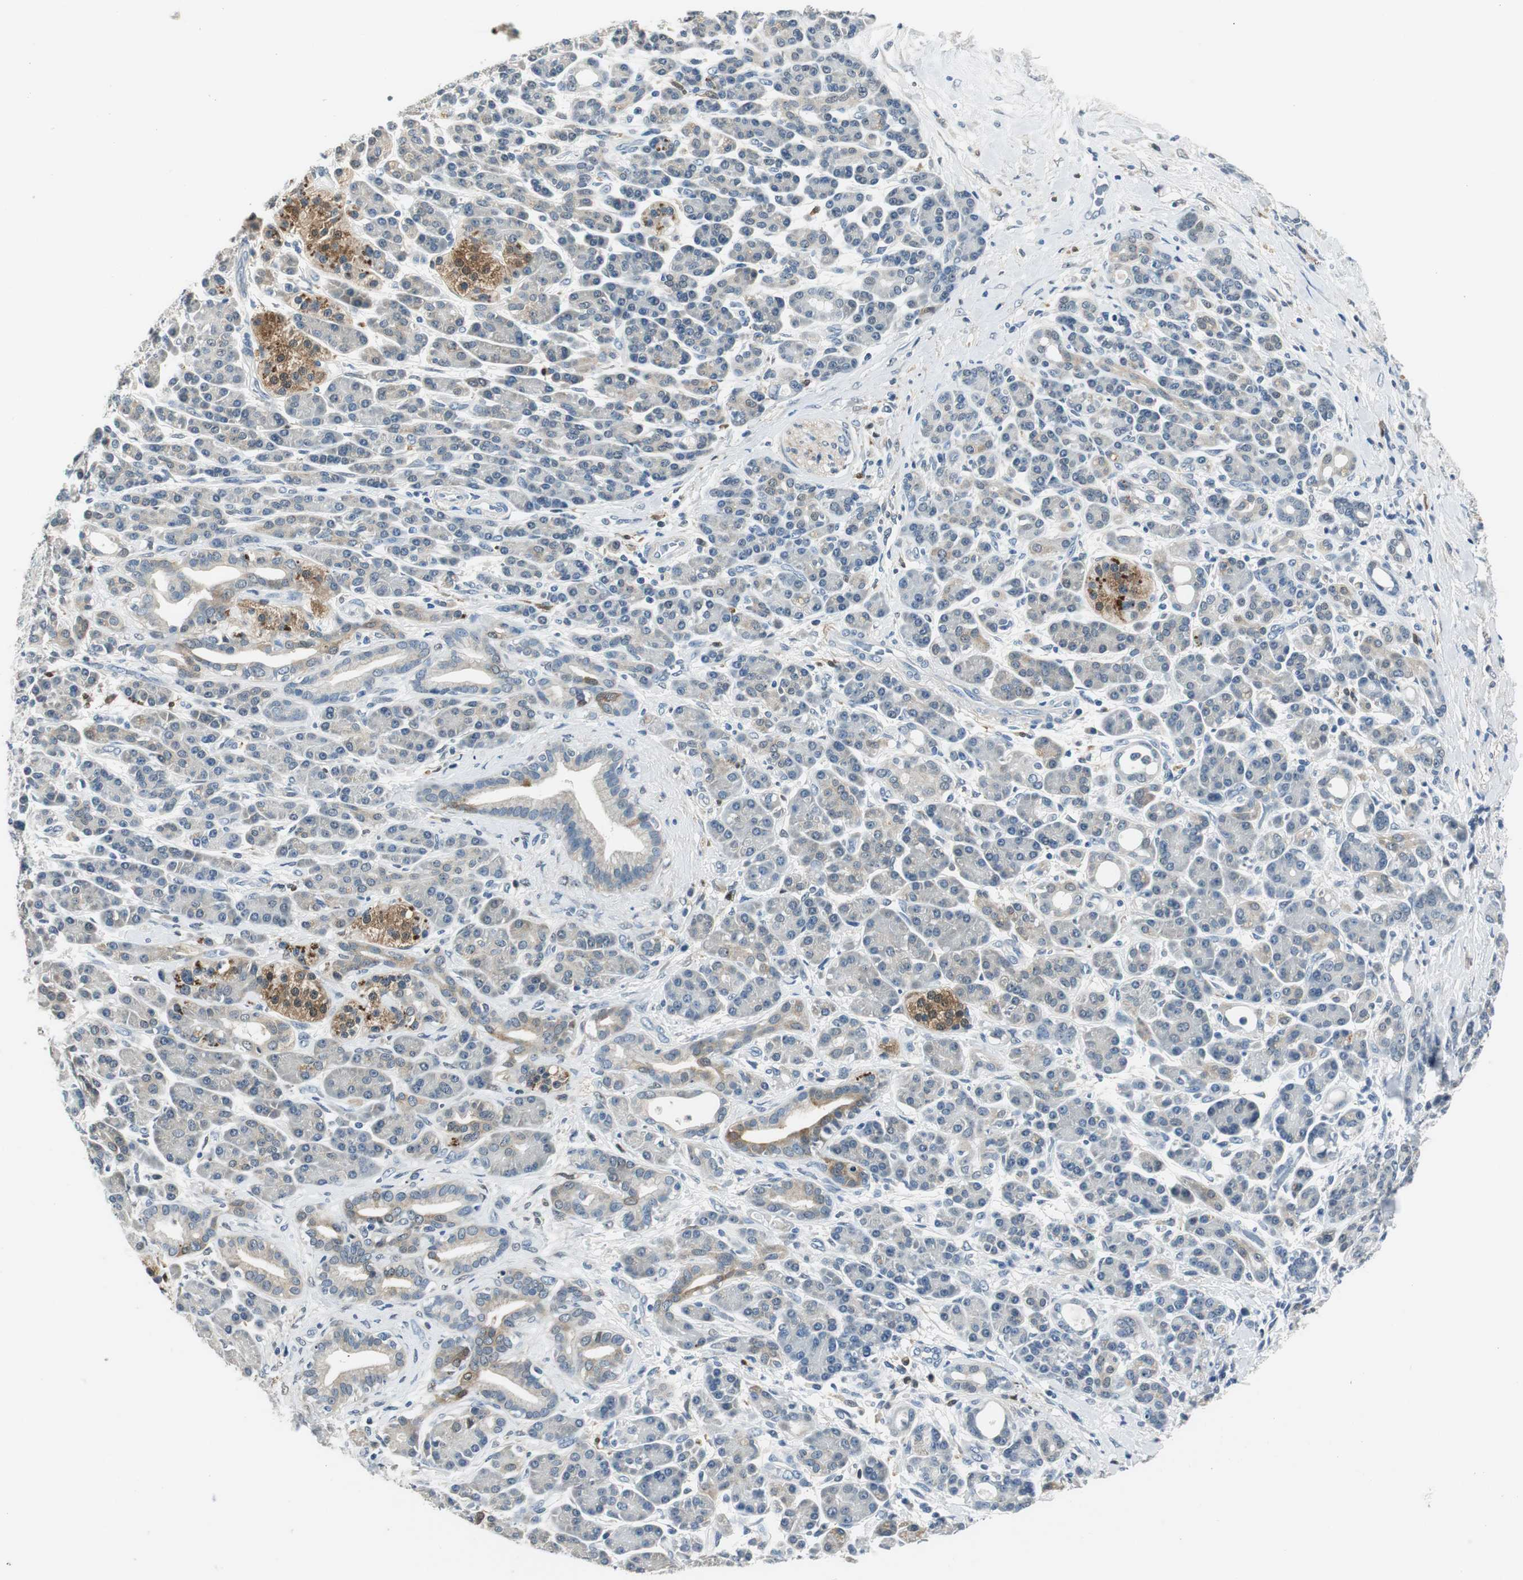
{"staining": {"intensity": "weak", "quantity": "<25%", "location": "cytoplasmic/membranous"}, "tissue": "pancreatic cancer", "cell_type": "Tumor cells", "image_type": "cancer", "snomed": [{"axis": "morphology", "description": "Adenocarcinoma, NOS"}, {"axis": "topography", "description": "Pancreas"}], "caption": "High magnification brightfield microscopy of pancreatic cancer (adenocarcinoma) stained with DAB (brown) and counterstained with hematoxylin (blue): tumor cells show no significant positivity. Nuclei are stained in blue.", "gene": "ME1", "patient": {"sex": "female", "age": 77}}